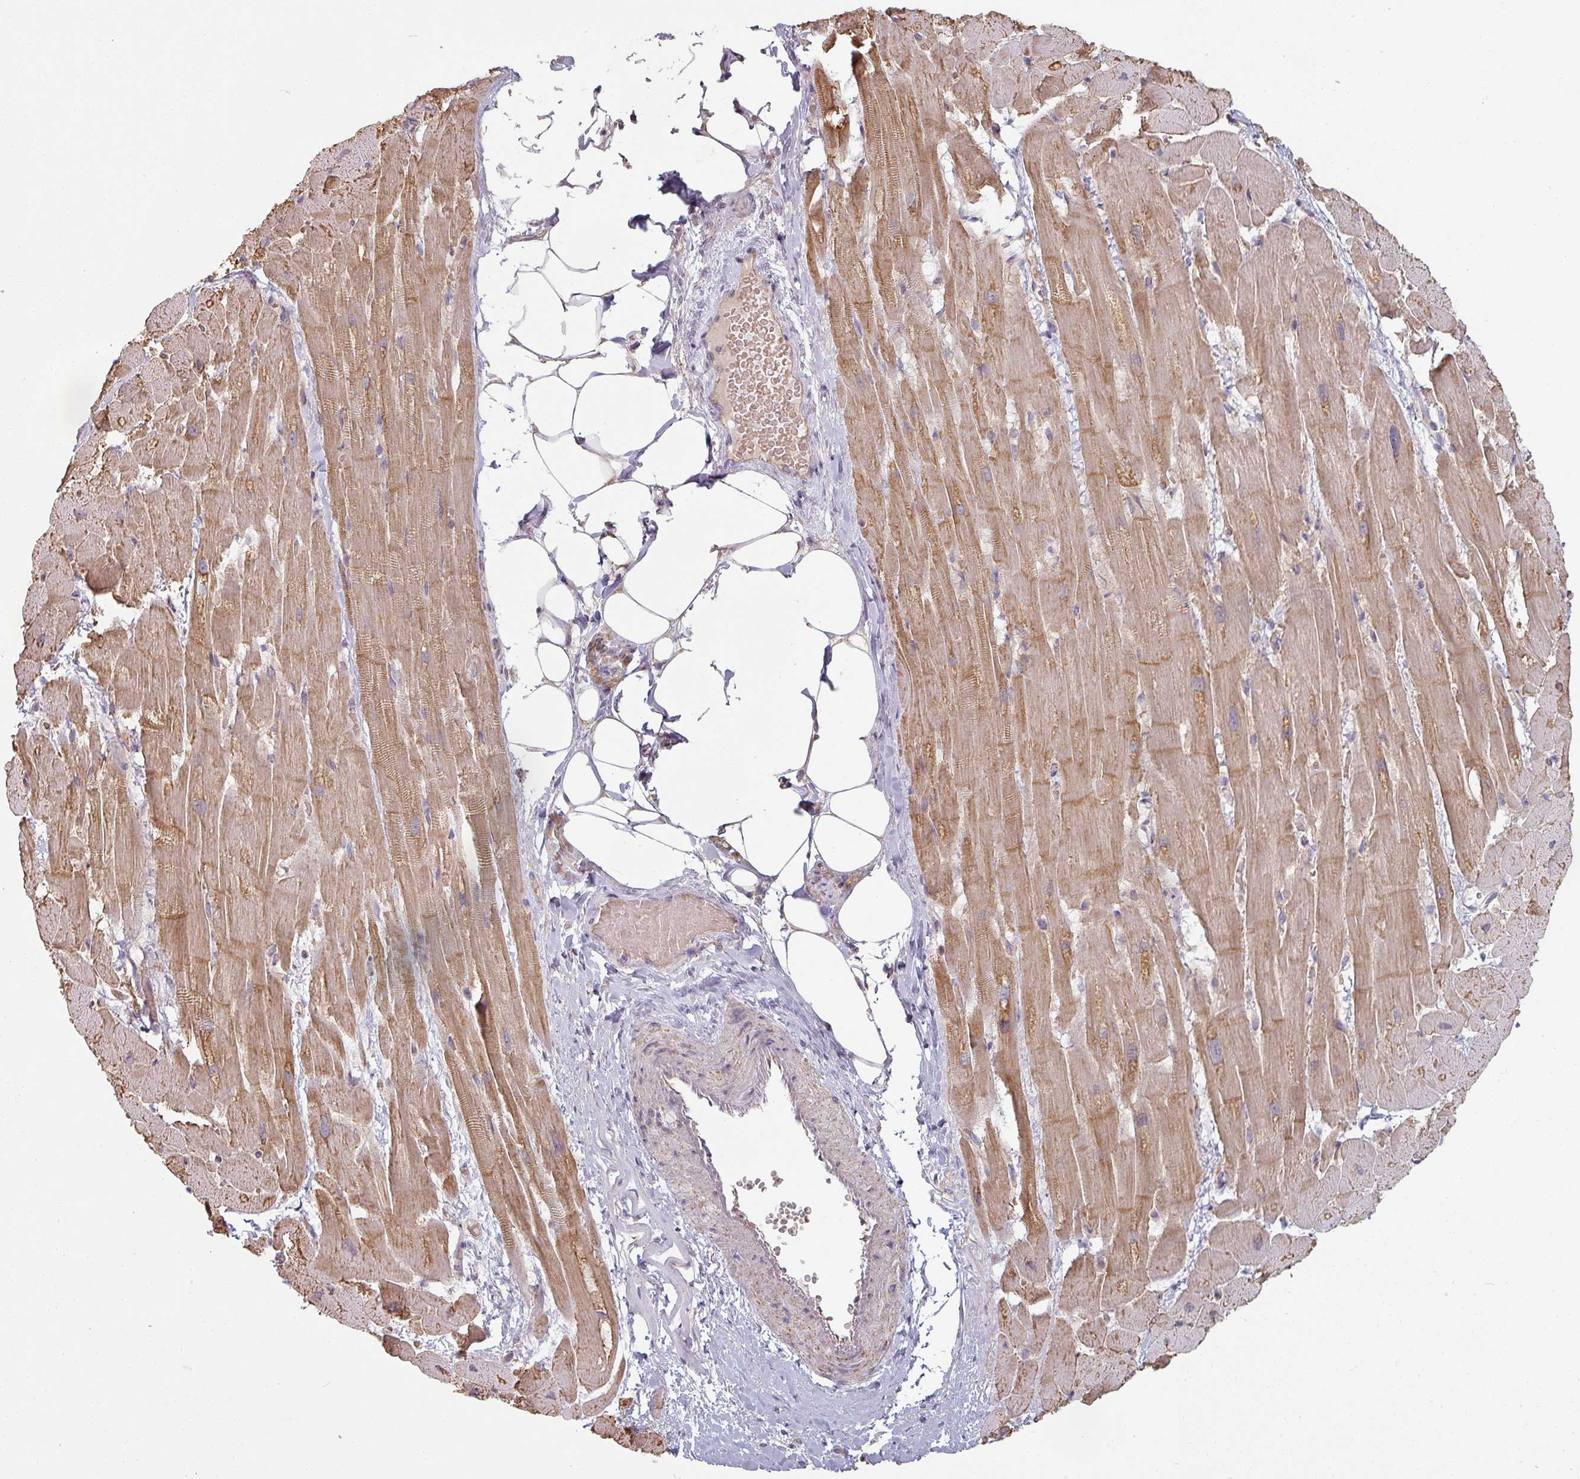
{"staining": {"intensity": "moderate", "quantity": ">75%", "location": "cytoplasmic/membranous"}, "tissue": "heart muscle", "cell_type": "Cardiomyocytes", "image_type": "normal", "snomed": [{"axis": "morphology", "description": "Normal tissue, NOS"}, {"axis": "topography", "description": "Heart"}], "caption": "This is an image of immunohistochemistry (IHC) staining of unremarkable heart muscle, which shows moderate staining in the cytoplasmic/membranous of cardiomyocytes.", "gene": "PLEKHJ1", "patient": {"sex": "male", "age": 37}}